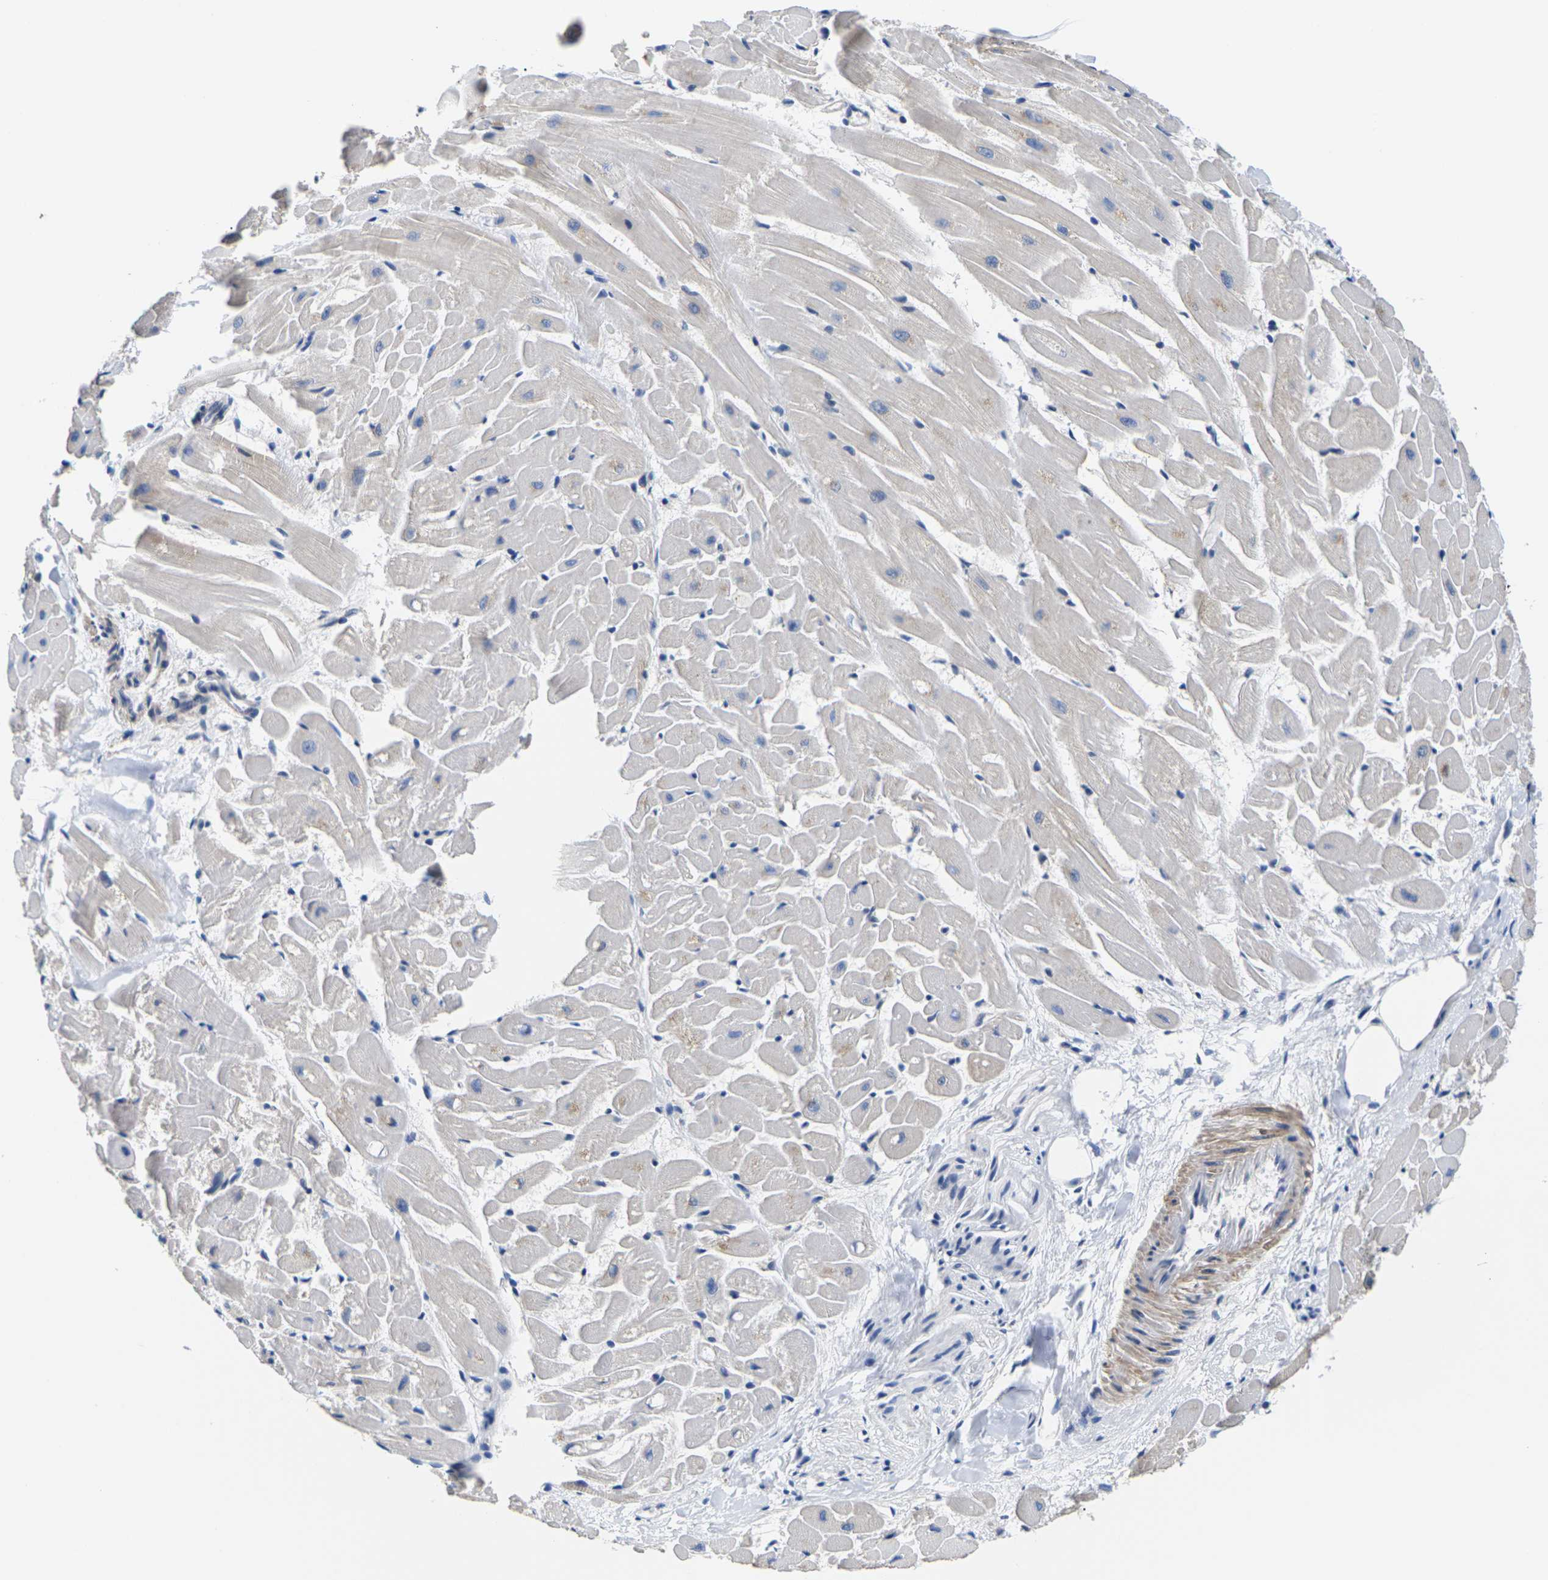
{"staining": {"intensity": "weak", "quantity": "<25%", "location": "cytoplasmic/membranous"}, "tissue": "heart muscle", "cell_type": "Cardiomyocytes", "image_type": "normal", "snomed": [{"axis": "morphology", "description": "Normal tissue, NOS"}, {"axis": "topography", "description": "Heart"}], "caption": "An IHC histopathology image of unremarkable heart muscle is shown. There is no staining in cardiomyocytes of heart muscle. (DAB (3,3'-diaminobenzidine) immunohistochemistry (IHC) visualized using brightfield microscopy, high magnification).", "gene": "ST6GAL2", "patient": {"sex": "female", "age": 19}}